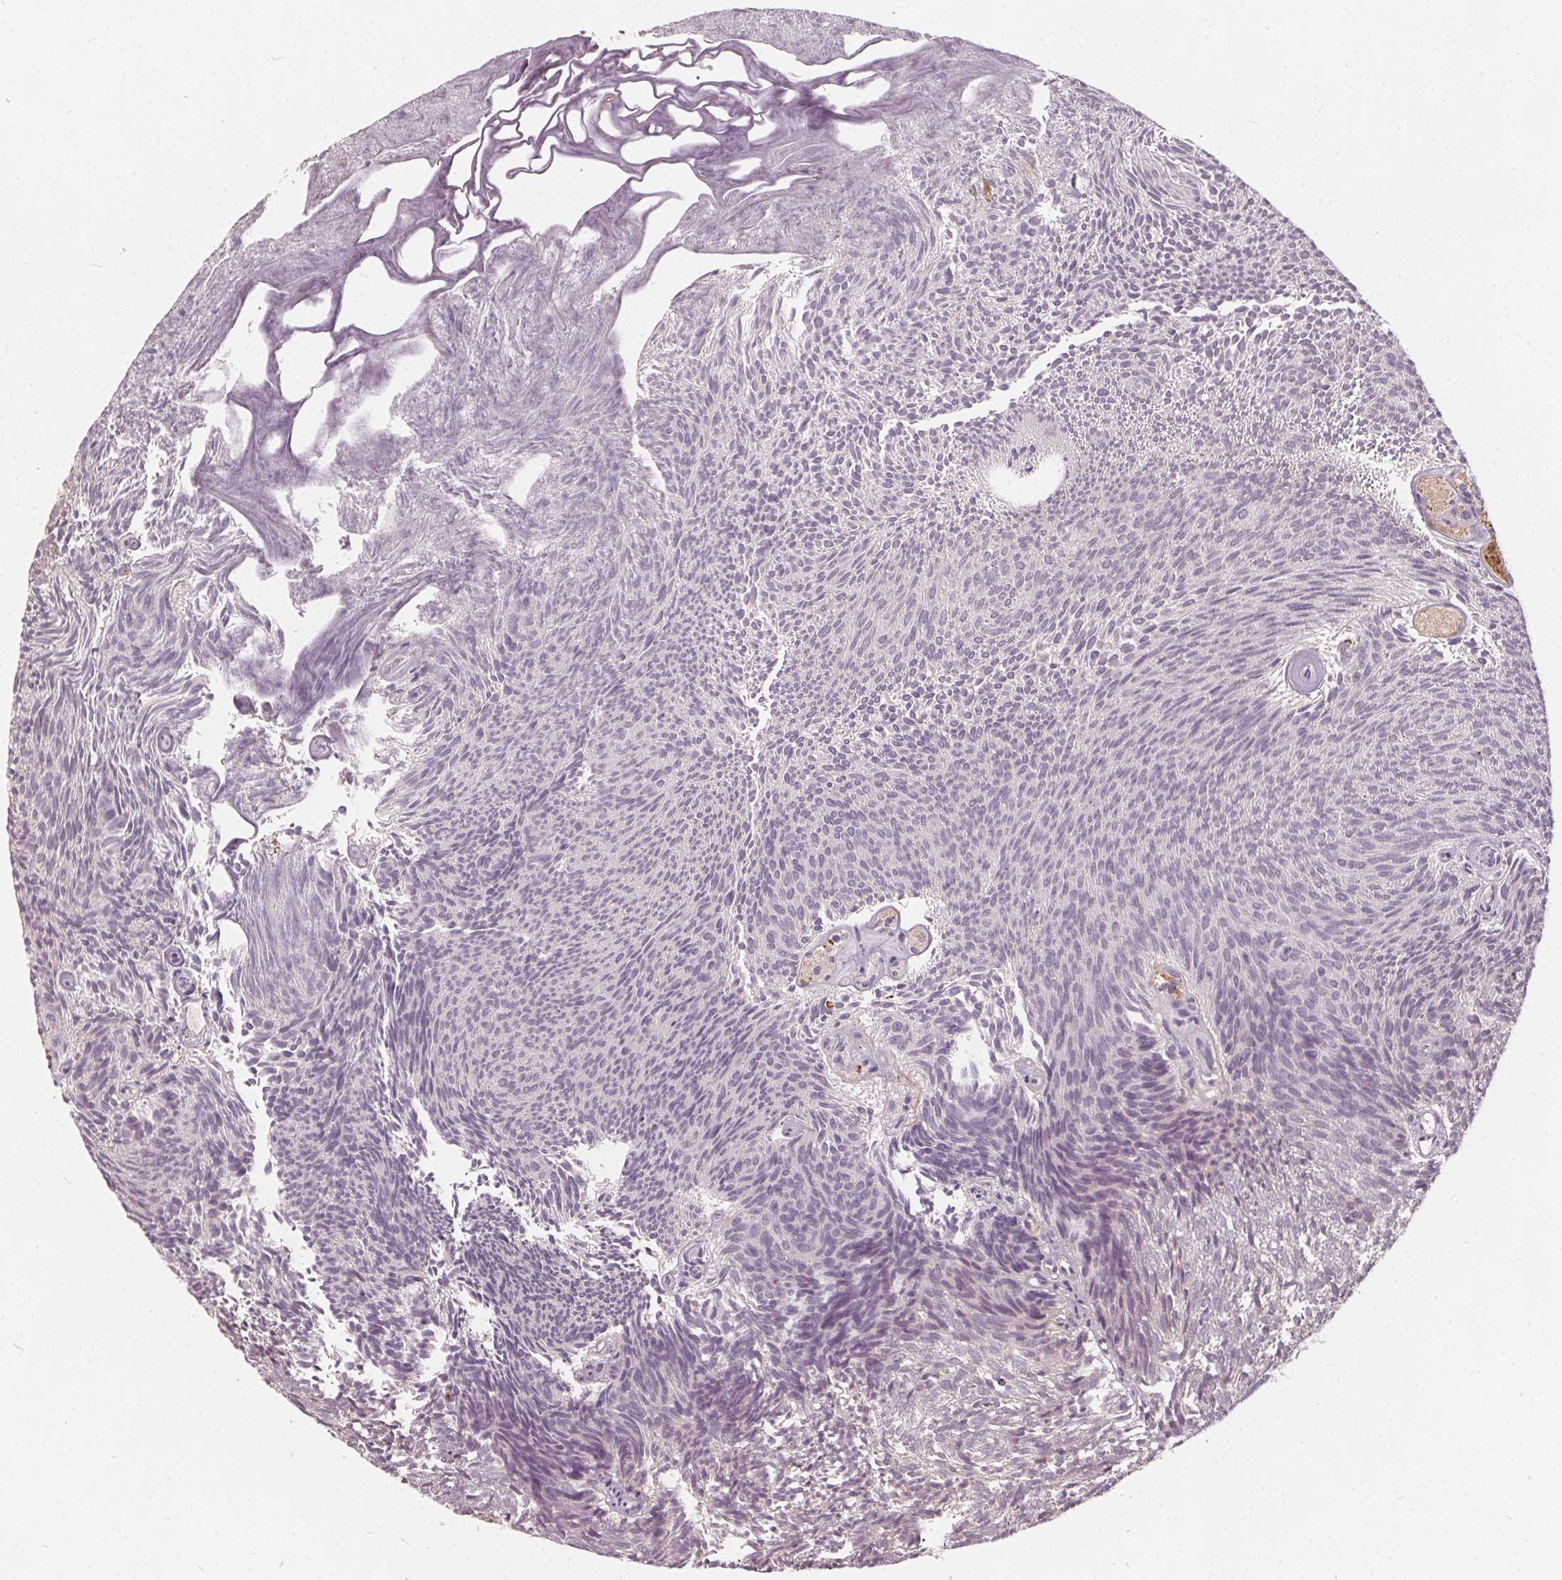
{"staining": {"intensity": "negative", "quantity": "none", "location": "none"}, "tissue": "urothelial cancer", "cell_type": "Tumor cells", "image_type": "cancer", "snomed": [{"axis": "morphology", "description": "Urothelial carcinoma, Low grade"}, {"axis": "topography", "description": "Urinary bladder"}], "caption": "A high-resolution histopathology image shows immunohistochemistry staining of low-grade urothelial carcinoma, which exhibits no significant positivity in tumor cells.", "gene": "IPO13", "patient": {"sex": "male", "age": 77}}